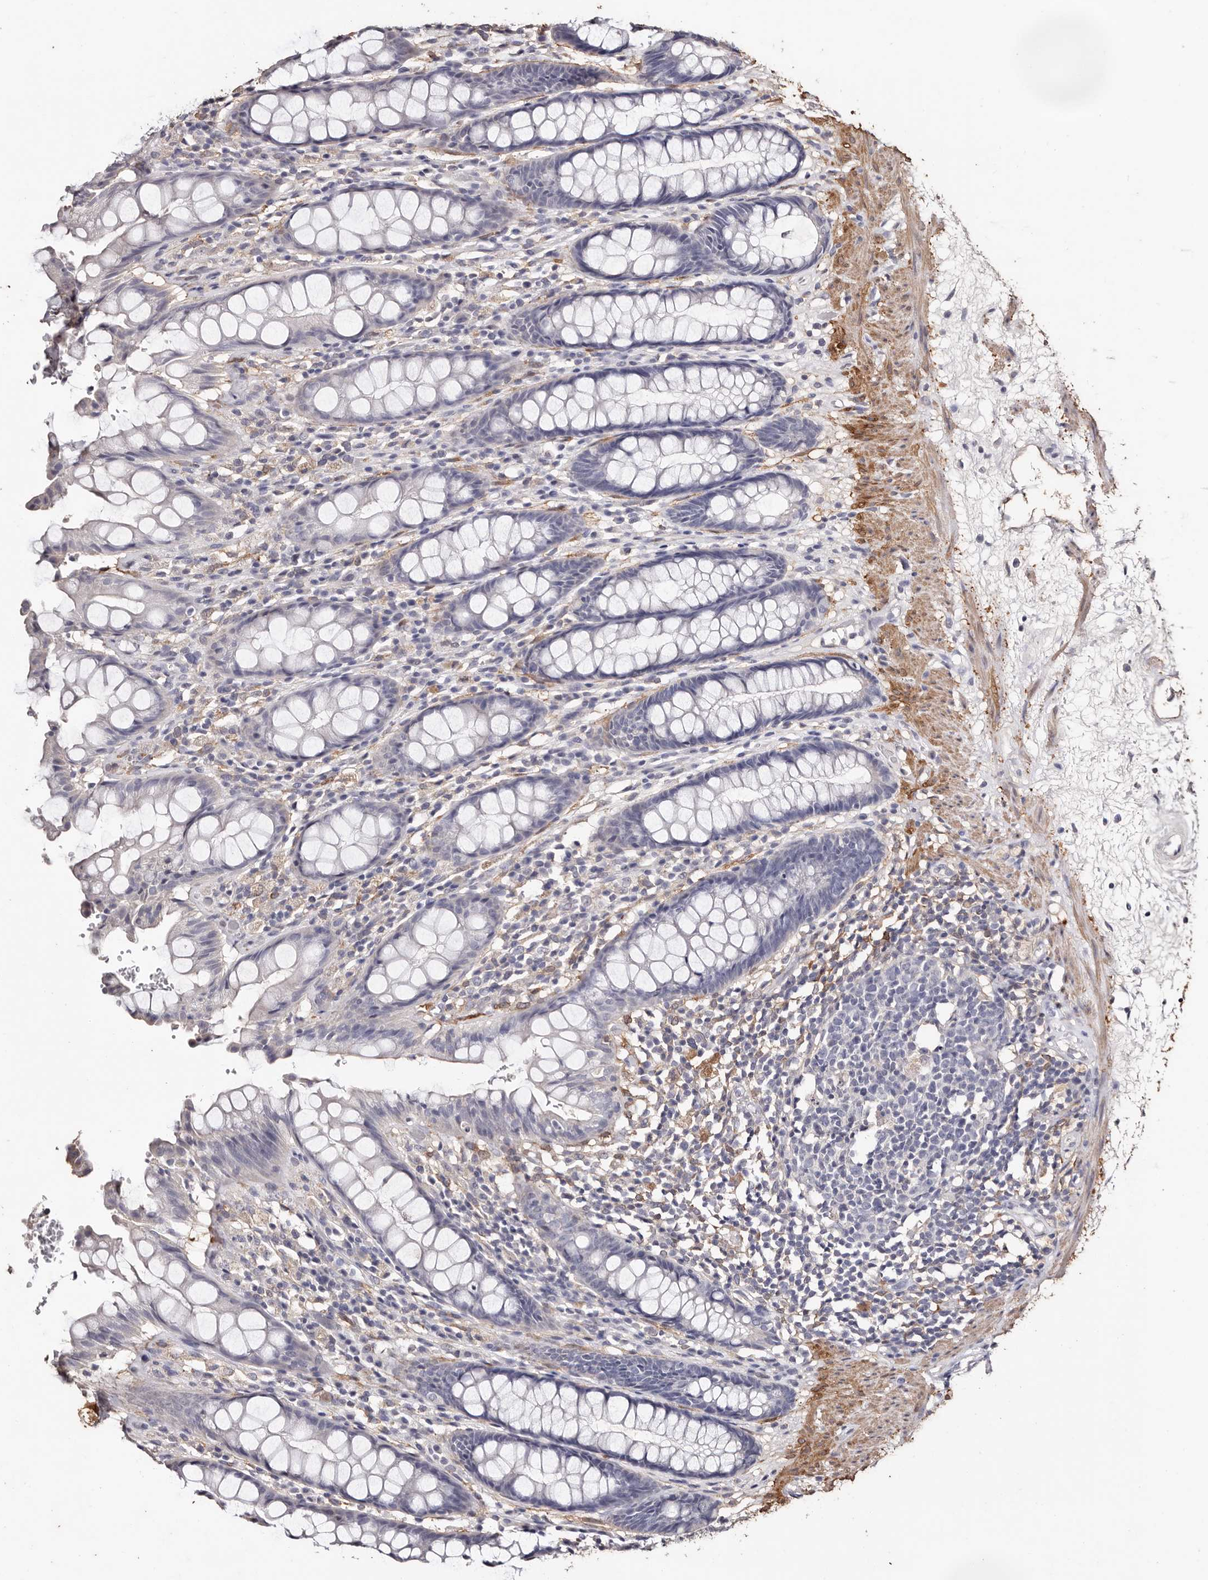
{"staining": {"intensity": "negative", "quantity": "none", "location": "none"}, "tissue": "rectum", "cell_type": "Glandular cells", "image_type": "normal", "snomed": [{"axis": "morphology", "description": "Normal tissue, NOS"}, {"axis": "topography", "description": "Rectum"}], "caption": "A high-resolution micrograph shows immunohistochemistry (IHC) staining of benign rectum, which displays no significant expression in glandular cells. (DAB (3,3'-diaminobenzidine) immunohistochemistry (IHC), high magnification).", "gene": "TGM2", "patient": {"sex": "male", "age": 64}}